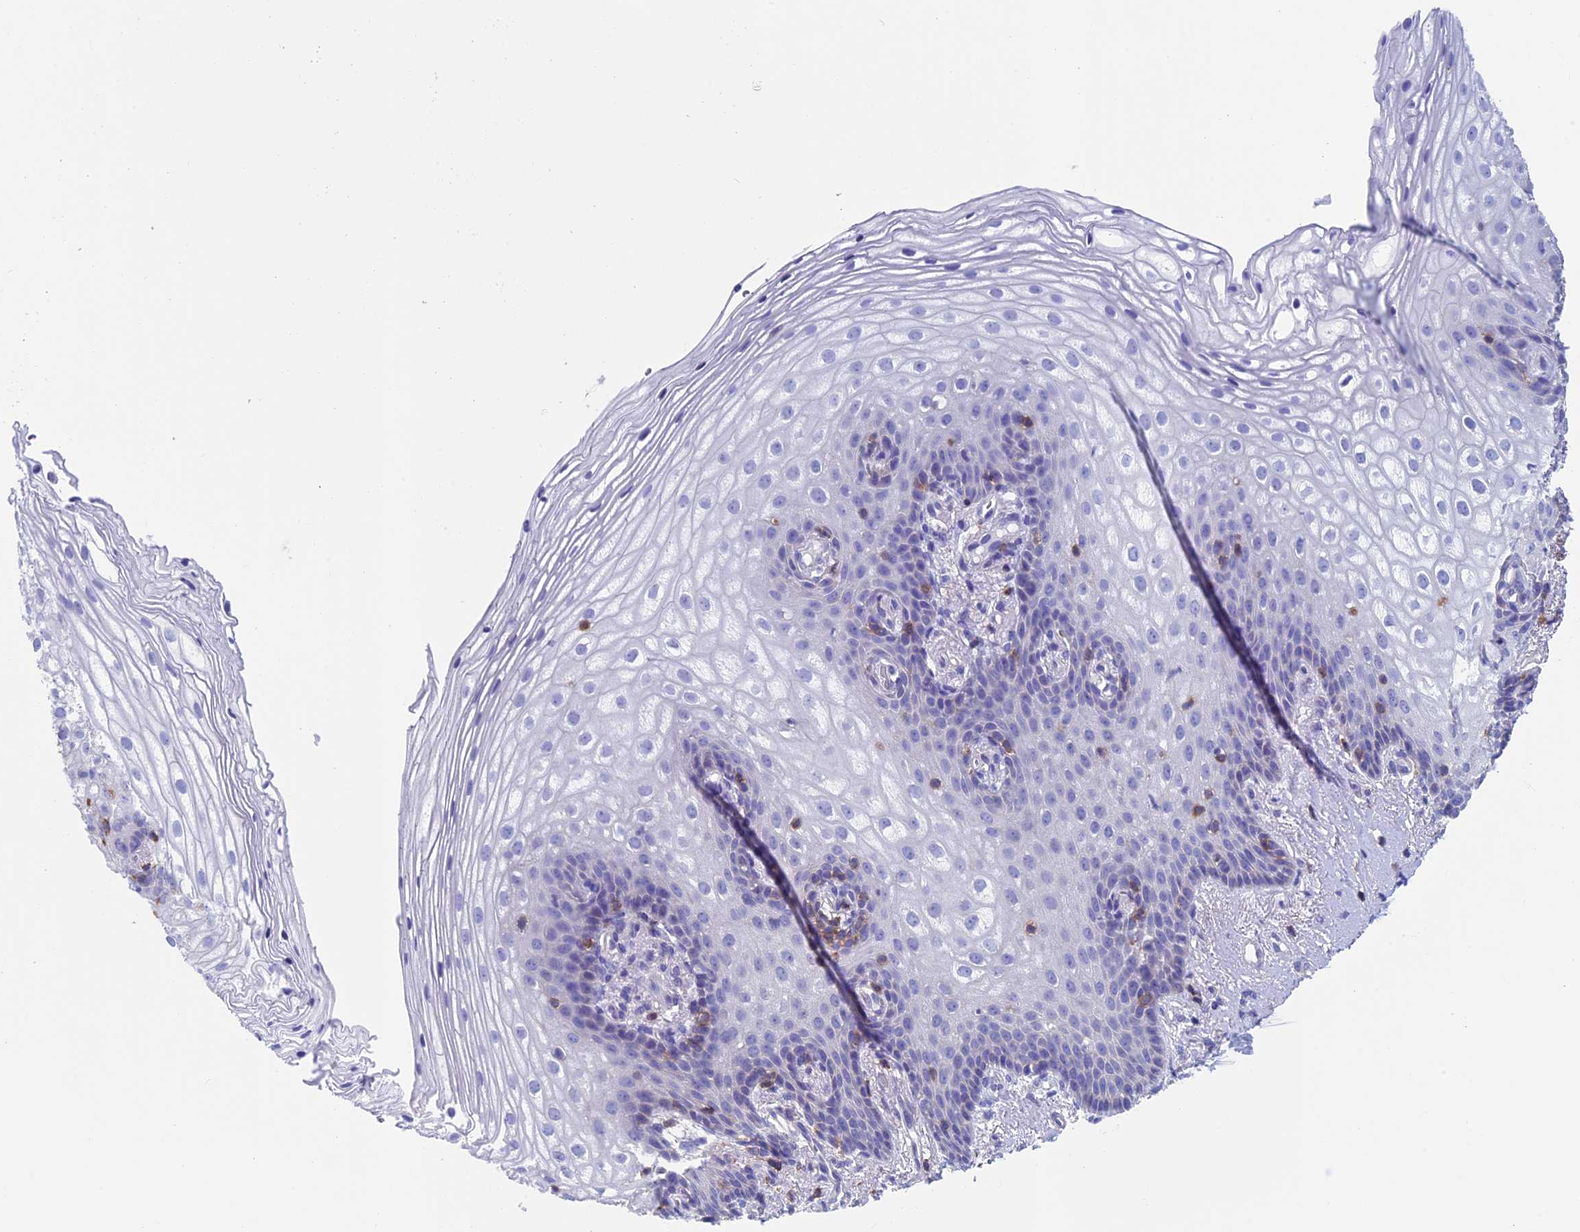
{"staining": {"intensity": "negative", "quantity": "none", "location": "none"}, "tissue": "vagina", "cell_type": "Squamous epithelial cells", "image_type": "normal", "snomed": [{"axis": "morphology", "description": "Normal tissue, NOS"}, {"axis": "topography", "description": "Vagina"}], "caption": "Squamous epithelial cells show no significant protein positivity in unremarkable vagina.", "gene": "SEPTIN1", "patient": {"sex": "female", "age": 60}}